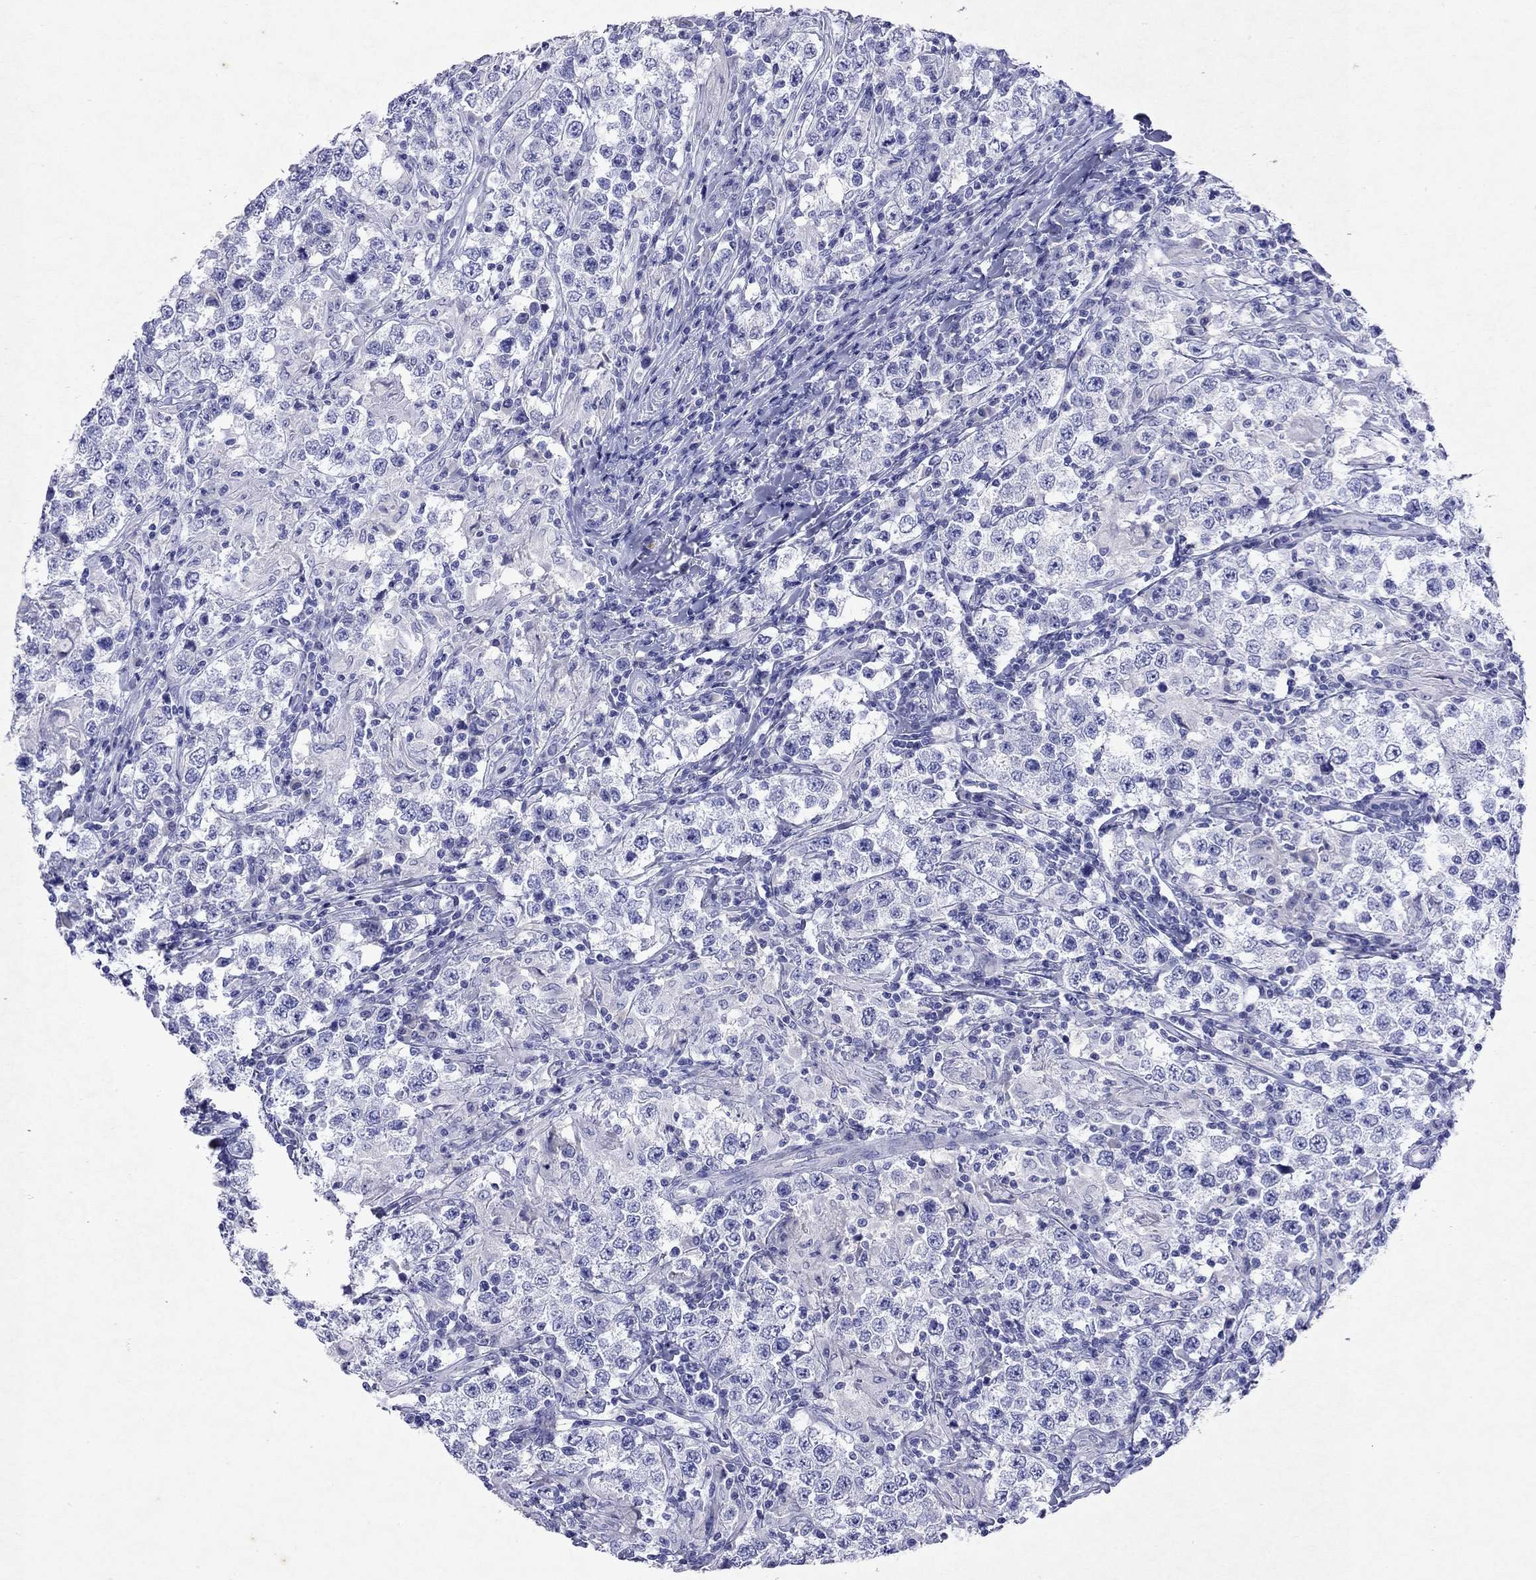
{"staining": {"intensity": "negative", "quantity": "none", "location": "none"}, "tissue": "testis cancer", "cell_type": "Tumor cells", "image_type": "cancer", "snomed": [{"axis": "morphology", "description": "Seminoma, NOS"}, {"axis": "morphology", "description": "Carcinoma, Embryonal, NOS"}, {"axis": "topography", "description": "Testis"}], "caption": "Human seminoma (testis) stained for a protein using immunohistochemistry reveals no expression in tumor cells.", "gene": "ARMC12", "patient": {"sex": "male", "age": 41}}